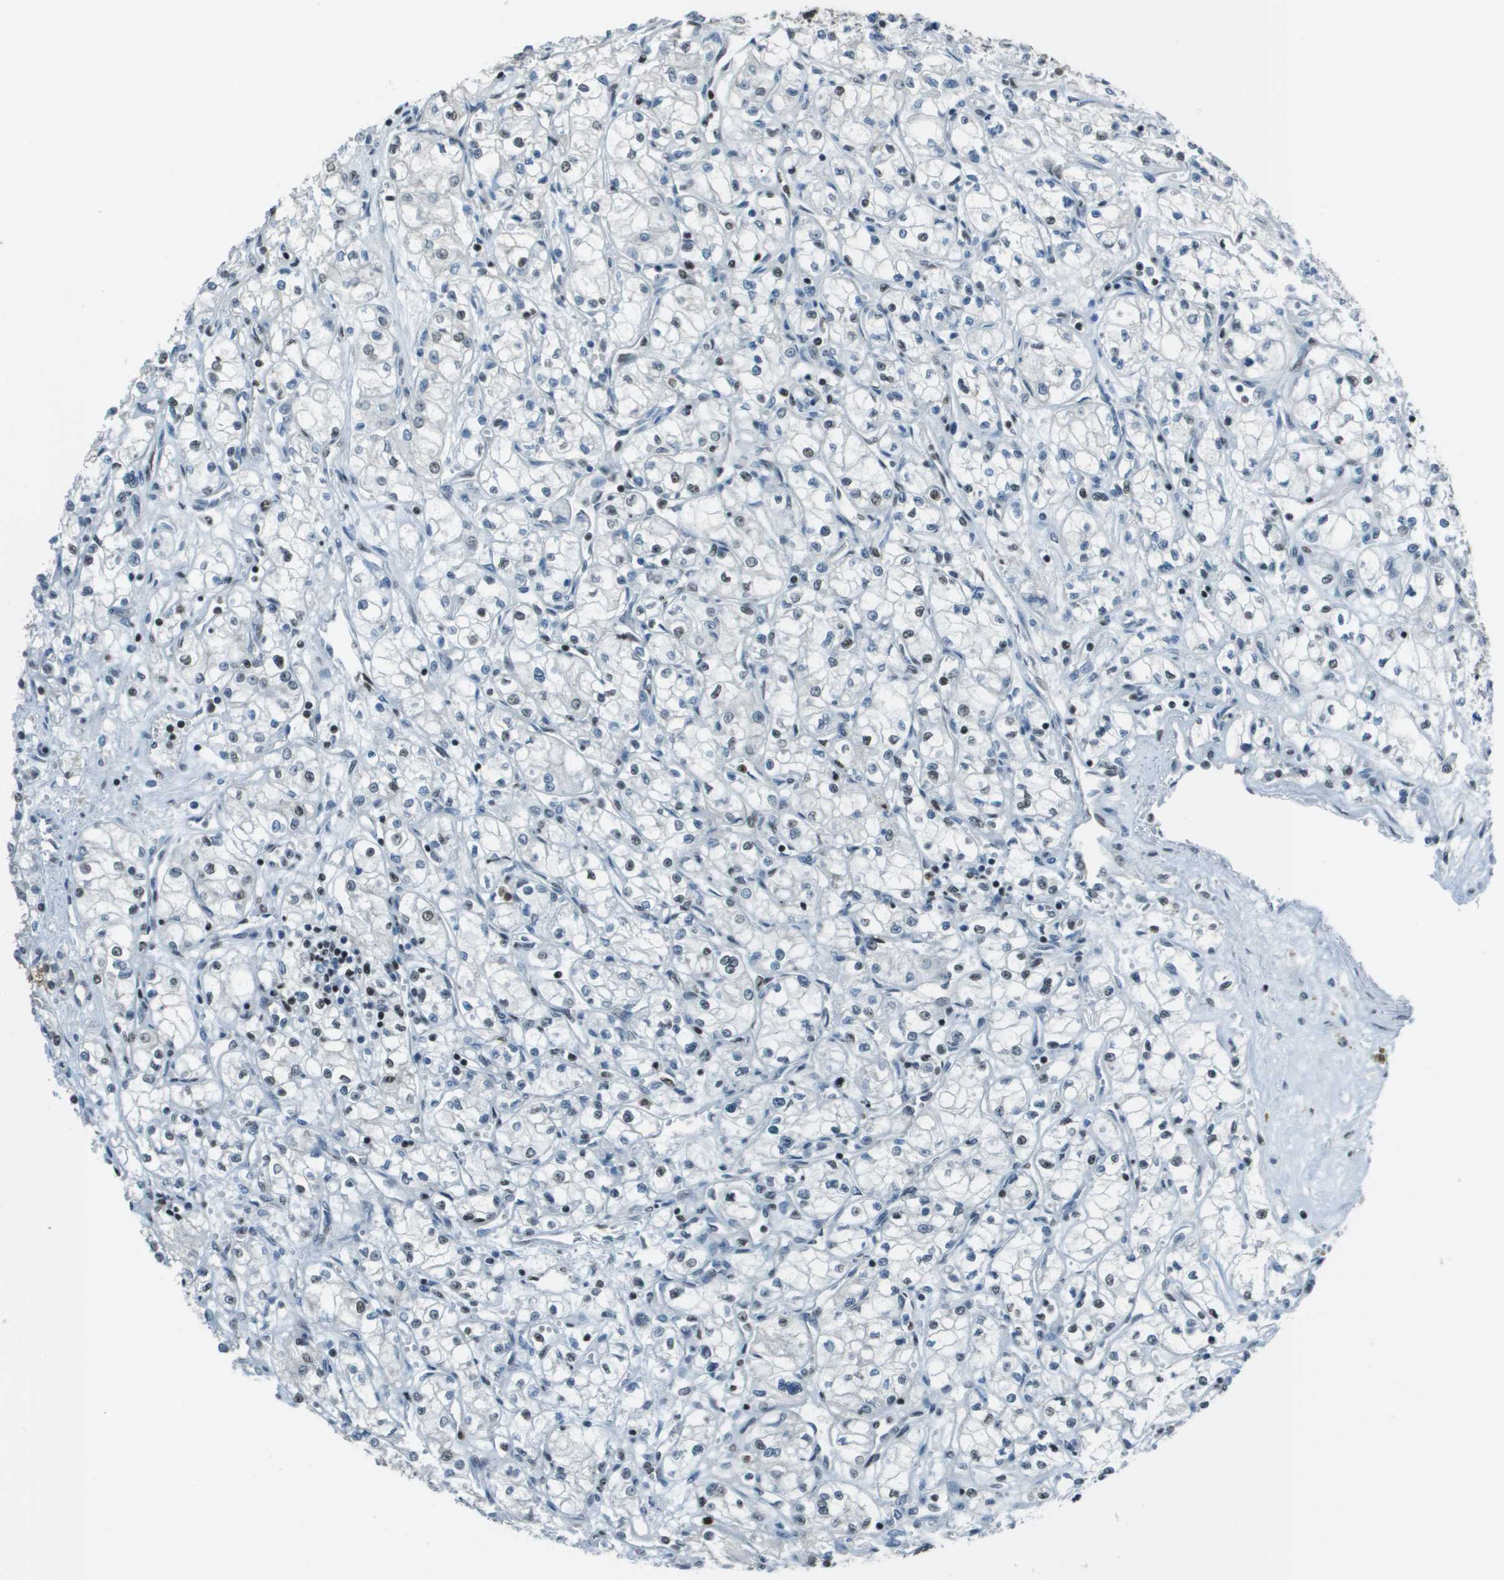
{"staining": {"intensity": "moderate", "quantity": "25%-75%", "location": "nuclear"}, "tissue": "renal cancer", "cell_type": "Tumor cells", "image_type": "cancer", "snomed": [{"axis": "morphology", "description": "Normal tissue, NOS"}, {"axis": "morphology", "description": "Adenocarcinoma, NOS"}, {"axis": "topography", "description": "Kidney"}], "caption": "Protein expression analysis of human renal cancer reveals moderate nuclear staining in about 25%-75% of tumor cells.", "gene": "DEPDC1", "patient": {"sex": "male", "age": 59}}